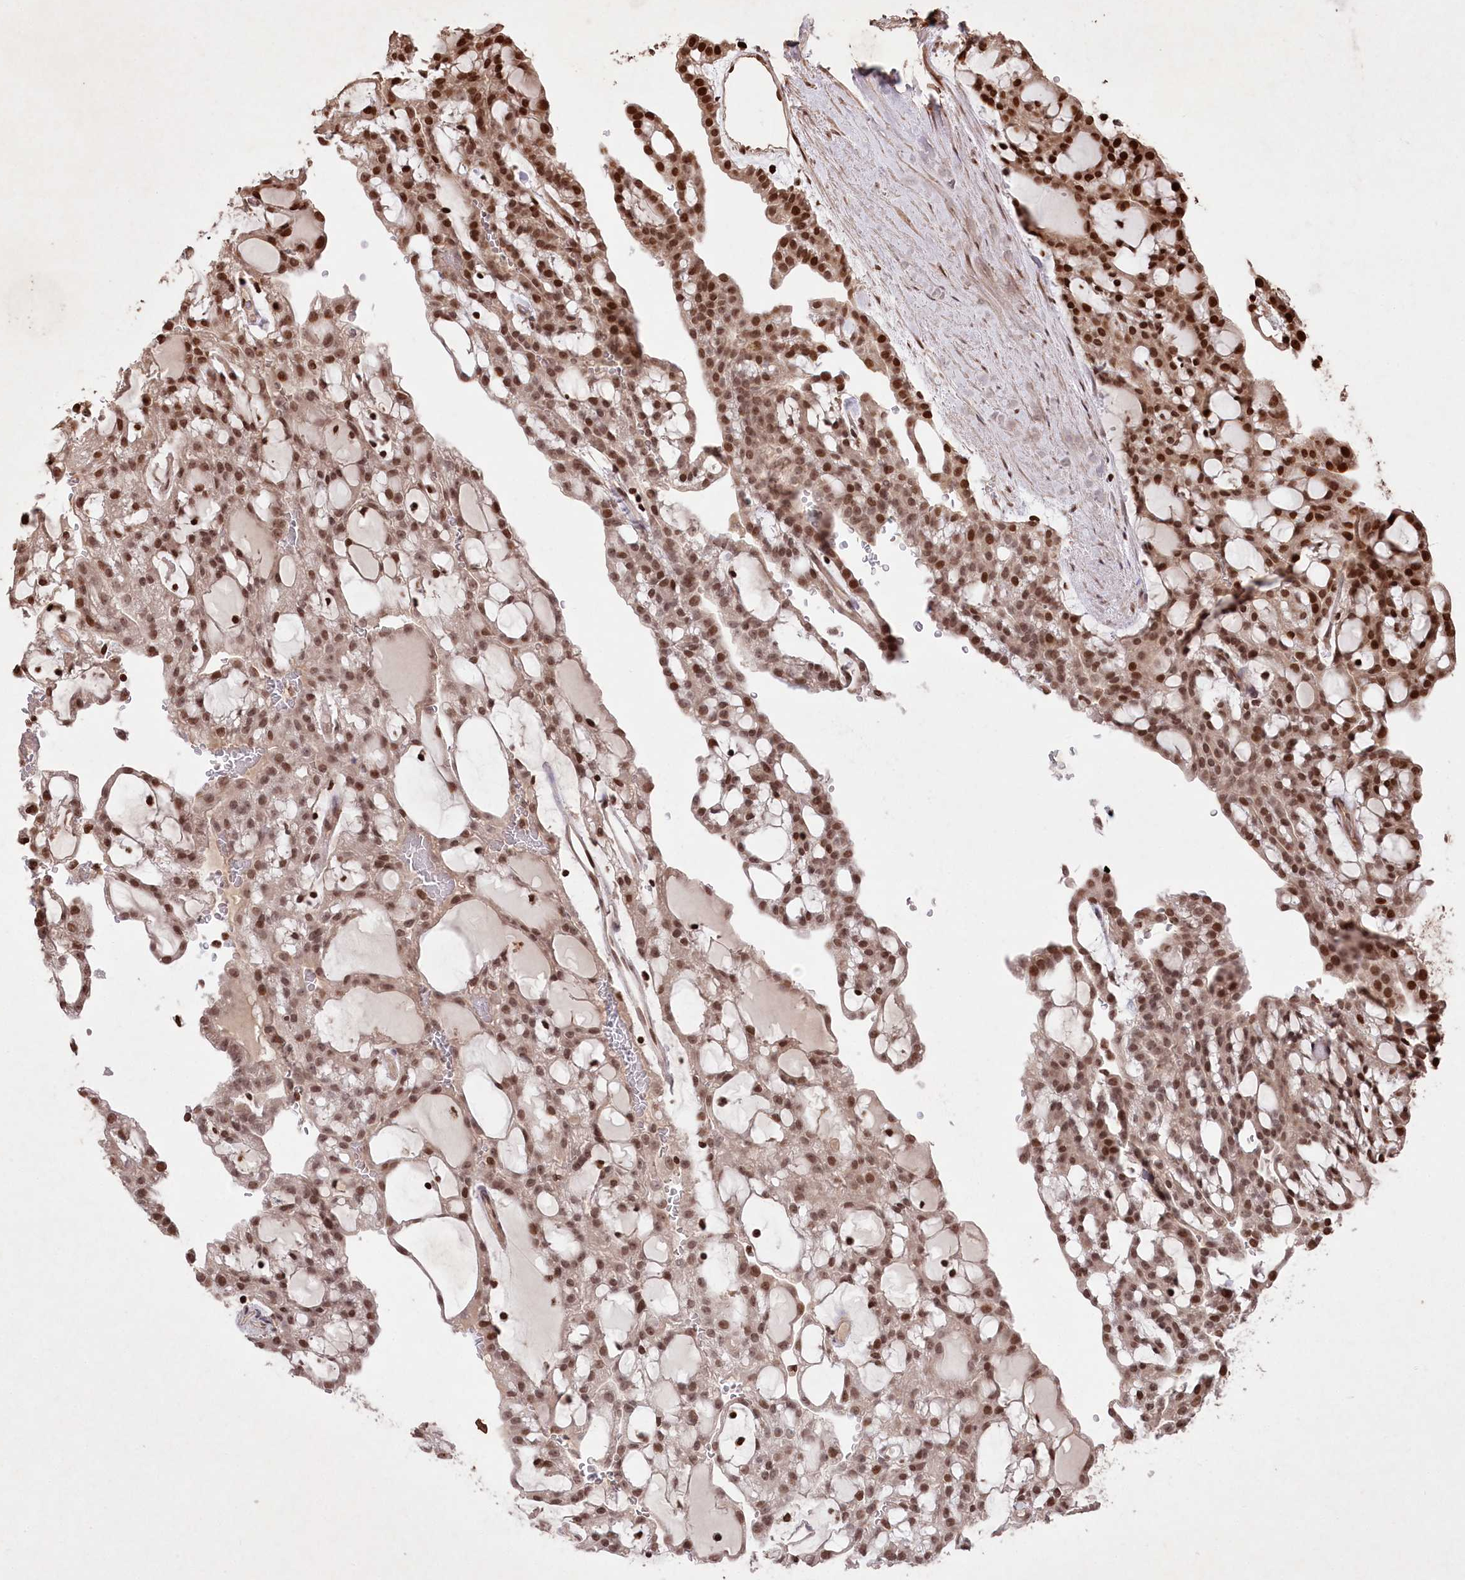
{"staining": {"intensity": "strong", "quantity": ">75%", "location": "nuclear"}, "tissue": "renal cancer", "cell_type": "Tumor cells", "image_type": "cancer", "snomed": [{"axis": "morphology", "description": "Adenocarcinoma, NOS"}, {"axis": "topography", "description": "Kidney"}], "caption": "Protein positivity by immunohistochemistry reveals strong nuclear positivity in approximately >75% of tumor cells in renal cancer (adenocarcinoma). (DAB = brown stain, brightfield microscopy at high magnification).", "gene": "CCSER2", "patient": {"sex": "male", "age": 63}}